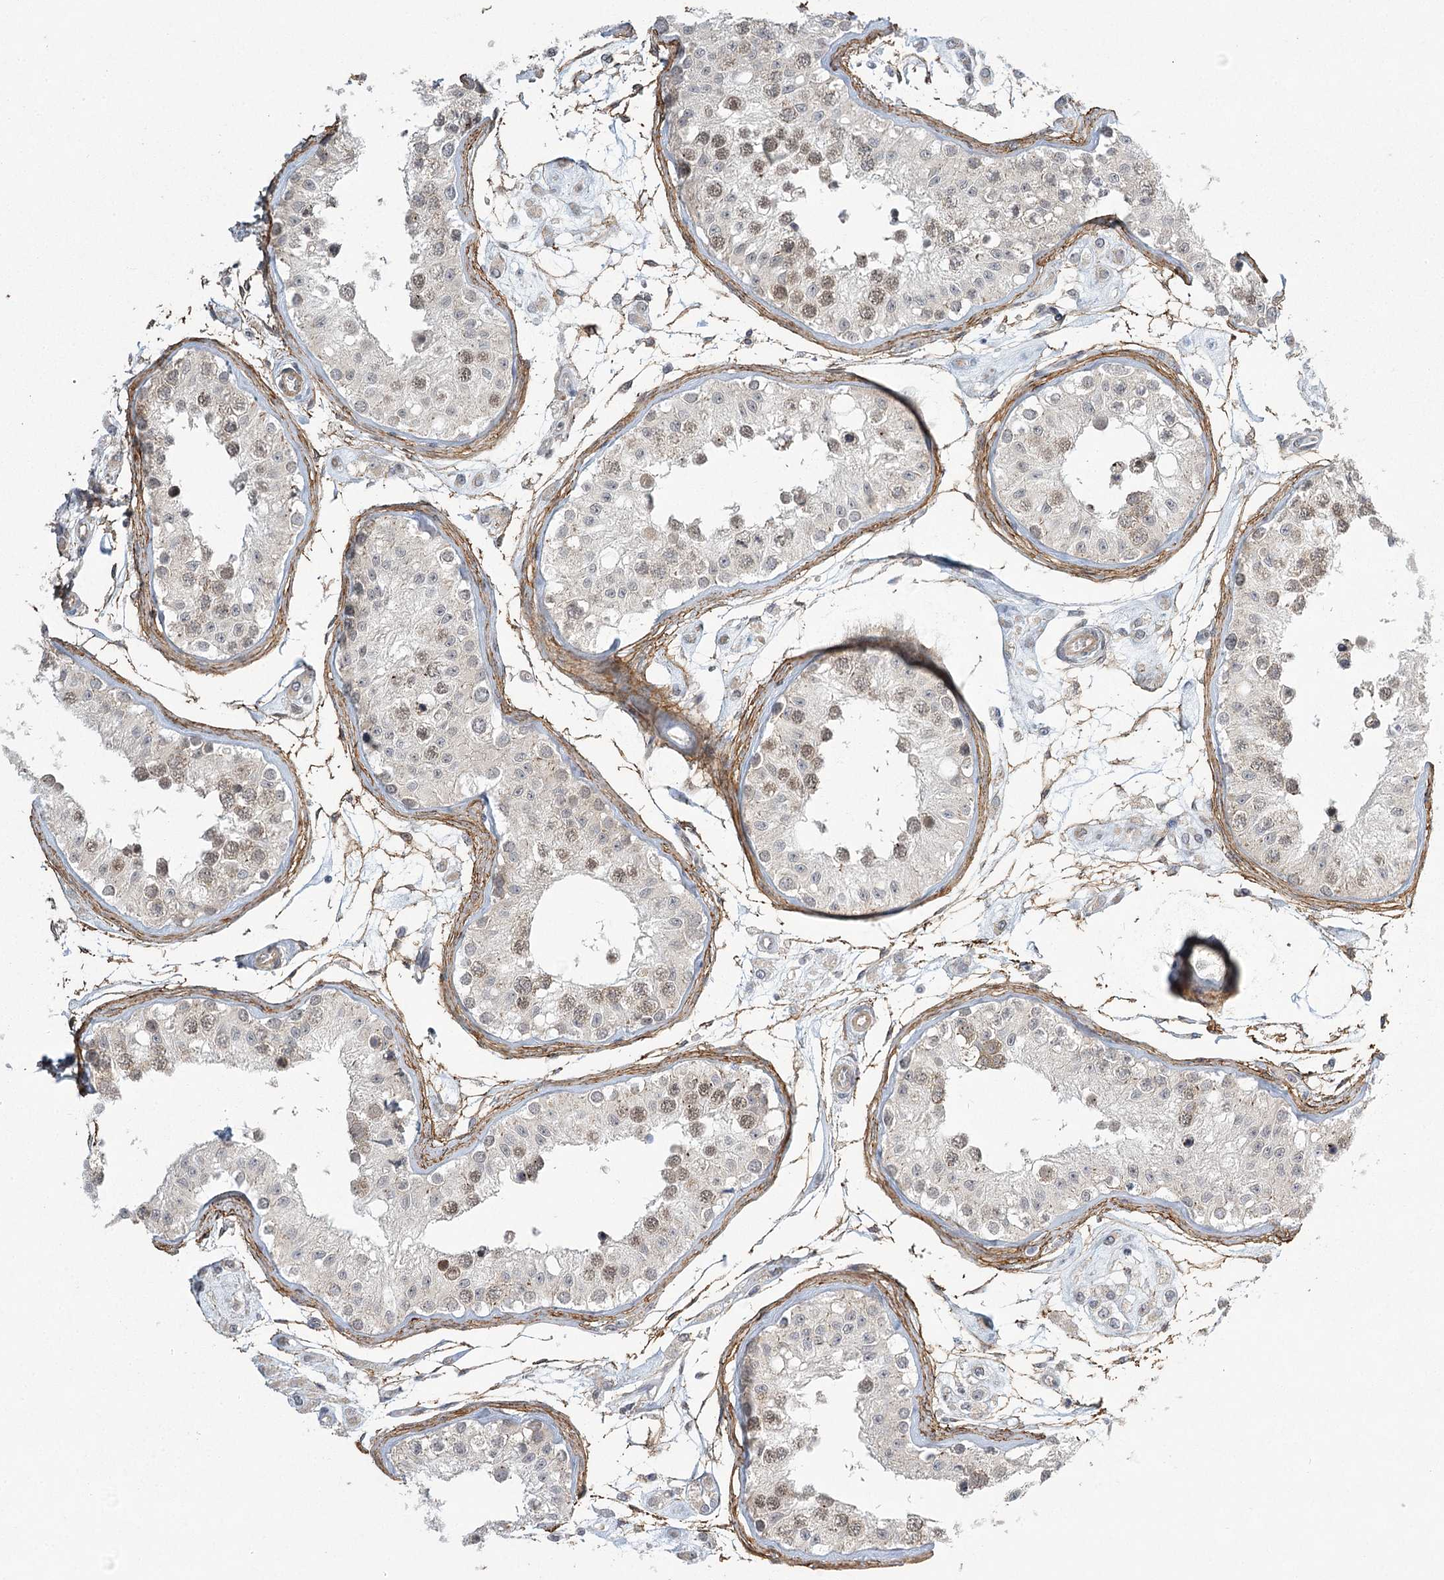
{"staining": {"intensity": "weak", "quantity": "25%-75%", "location": "nuclear"}, "tissue": "testis", "cell_type": "Cells in seminiferous ducts", "image_type": "normal", "snomed": [{"axis": "morphology", "description": "Normal tissue, NOS"}, {"axis": "morphology", "description": "Adenocarcinoma, metastatic, NOS"}, {"axis": "topography", "description": "Testis"}], "caption": "A brown stain labels weak nuclear positivity of a protein in cells in seminiferous ducts of normal human testis.", "gene": "MED28", "patient": {"sex": "male", "age": 26}}